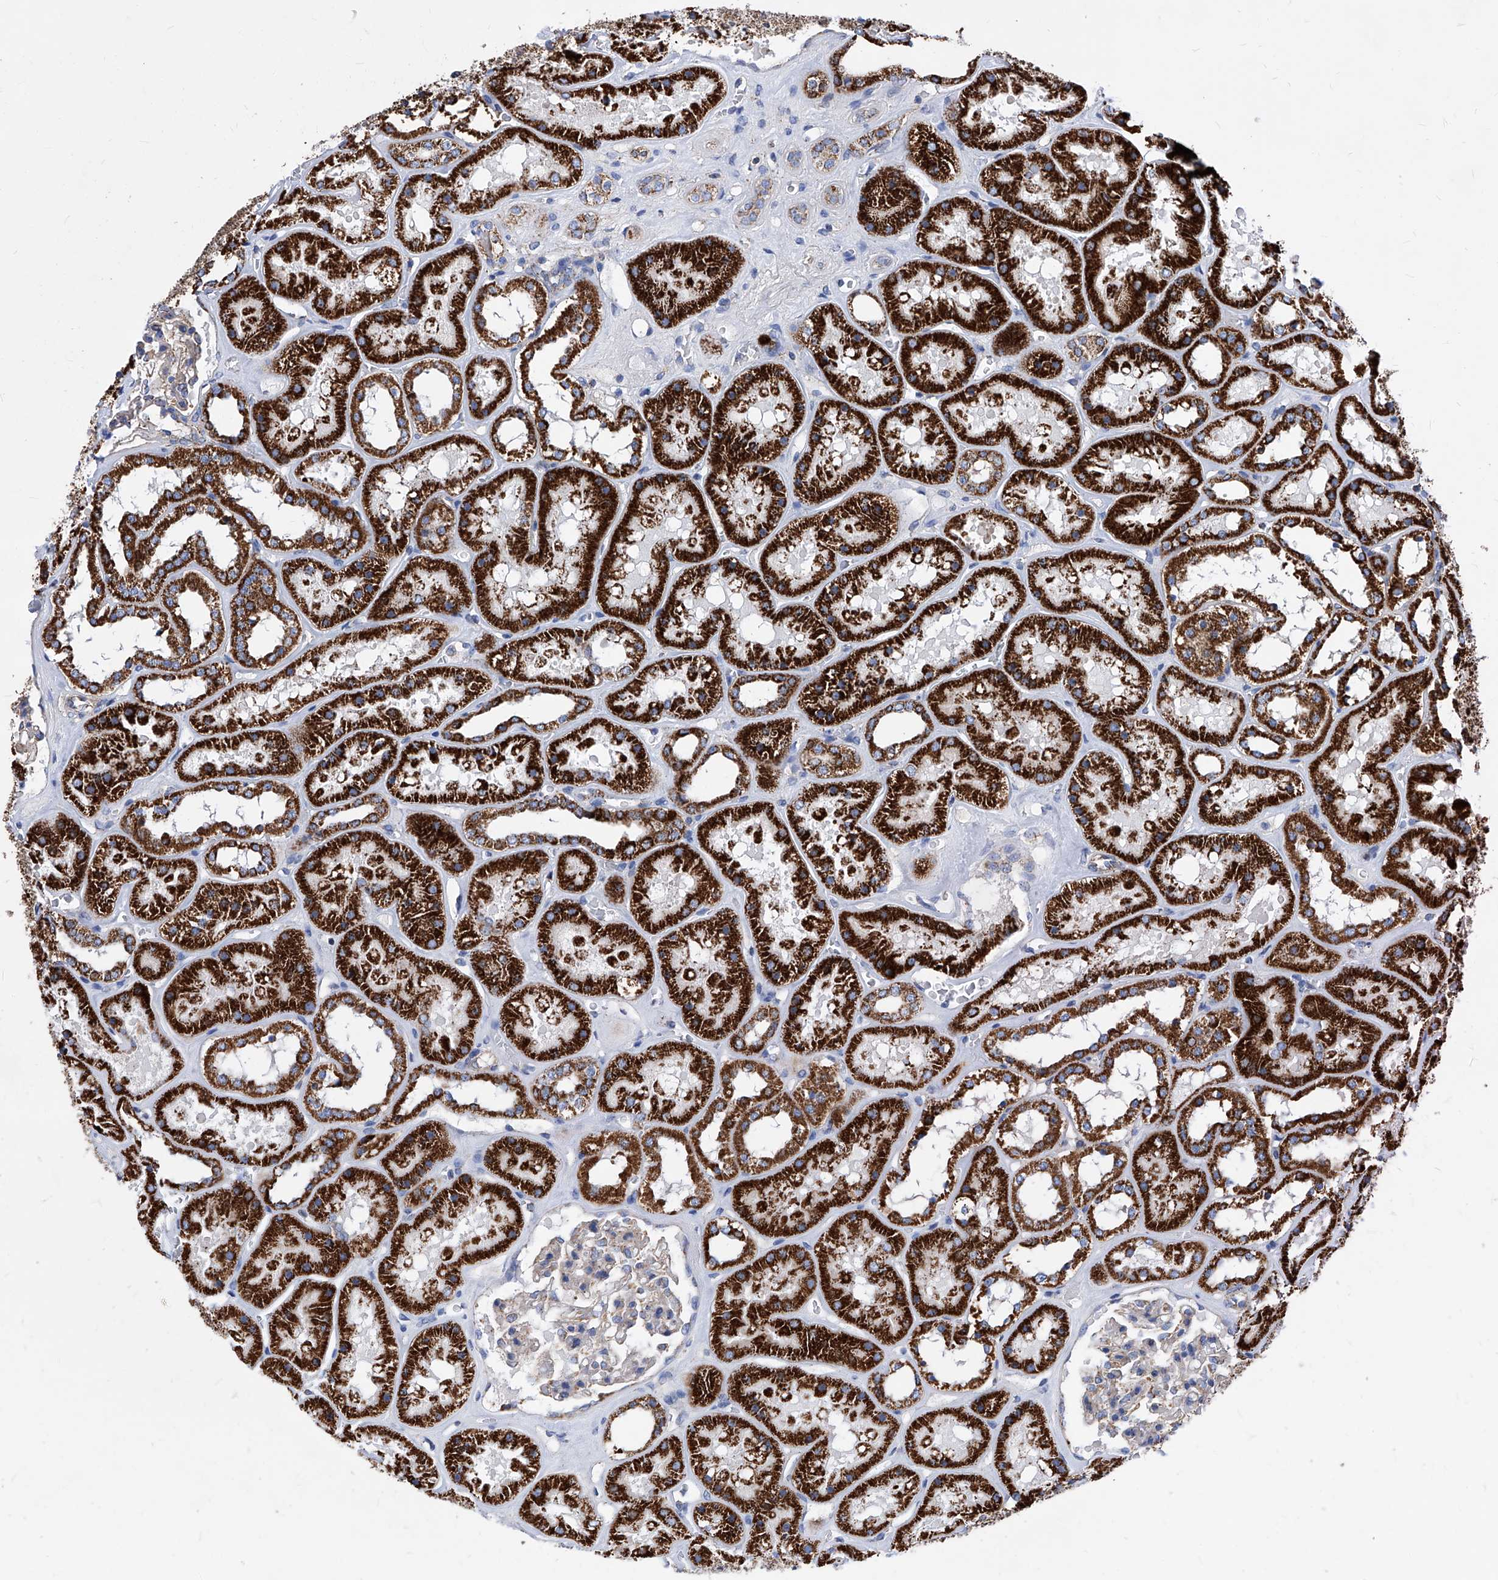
{"staining": {"intensity": "weak", "quantity": "25%-75%", "location": "cytoplasmic/membranous"}, "tissue": "kidney", "cell_type": "Cells in glomeruli", "image_type": "normal", "snomed": [{"axis": "morphology", "description": "Normal tissue, NOS"}, {"axis": "topography", "description": "Kidney"}], "caption": "Human kidney stained for a protein (brown) displays weak cytoplasmic/membranous positive expression in approximately 25%-75% of cells in glomeruli.", "gene": "HRNR", "patient": {"sex": "female", "age": 41}}